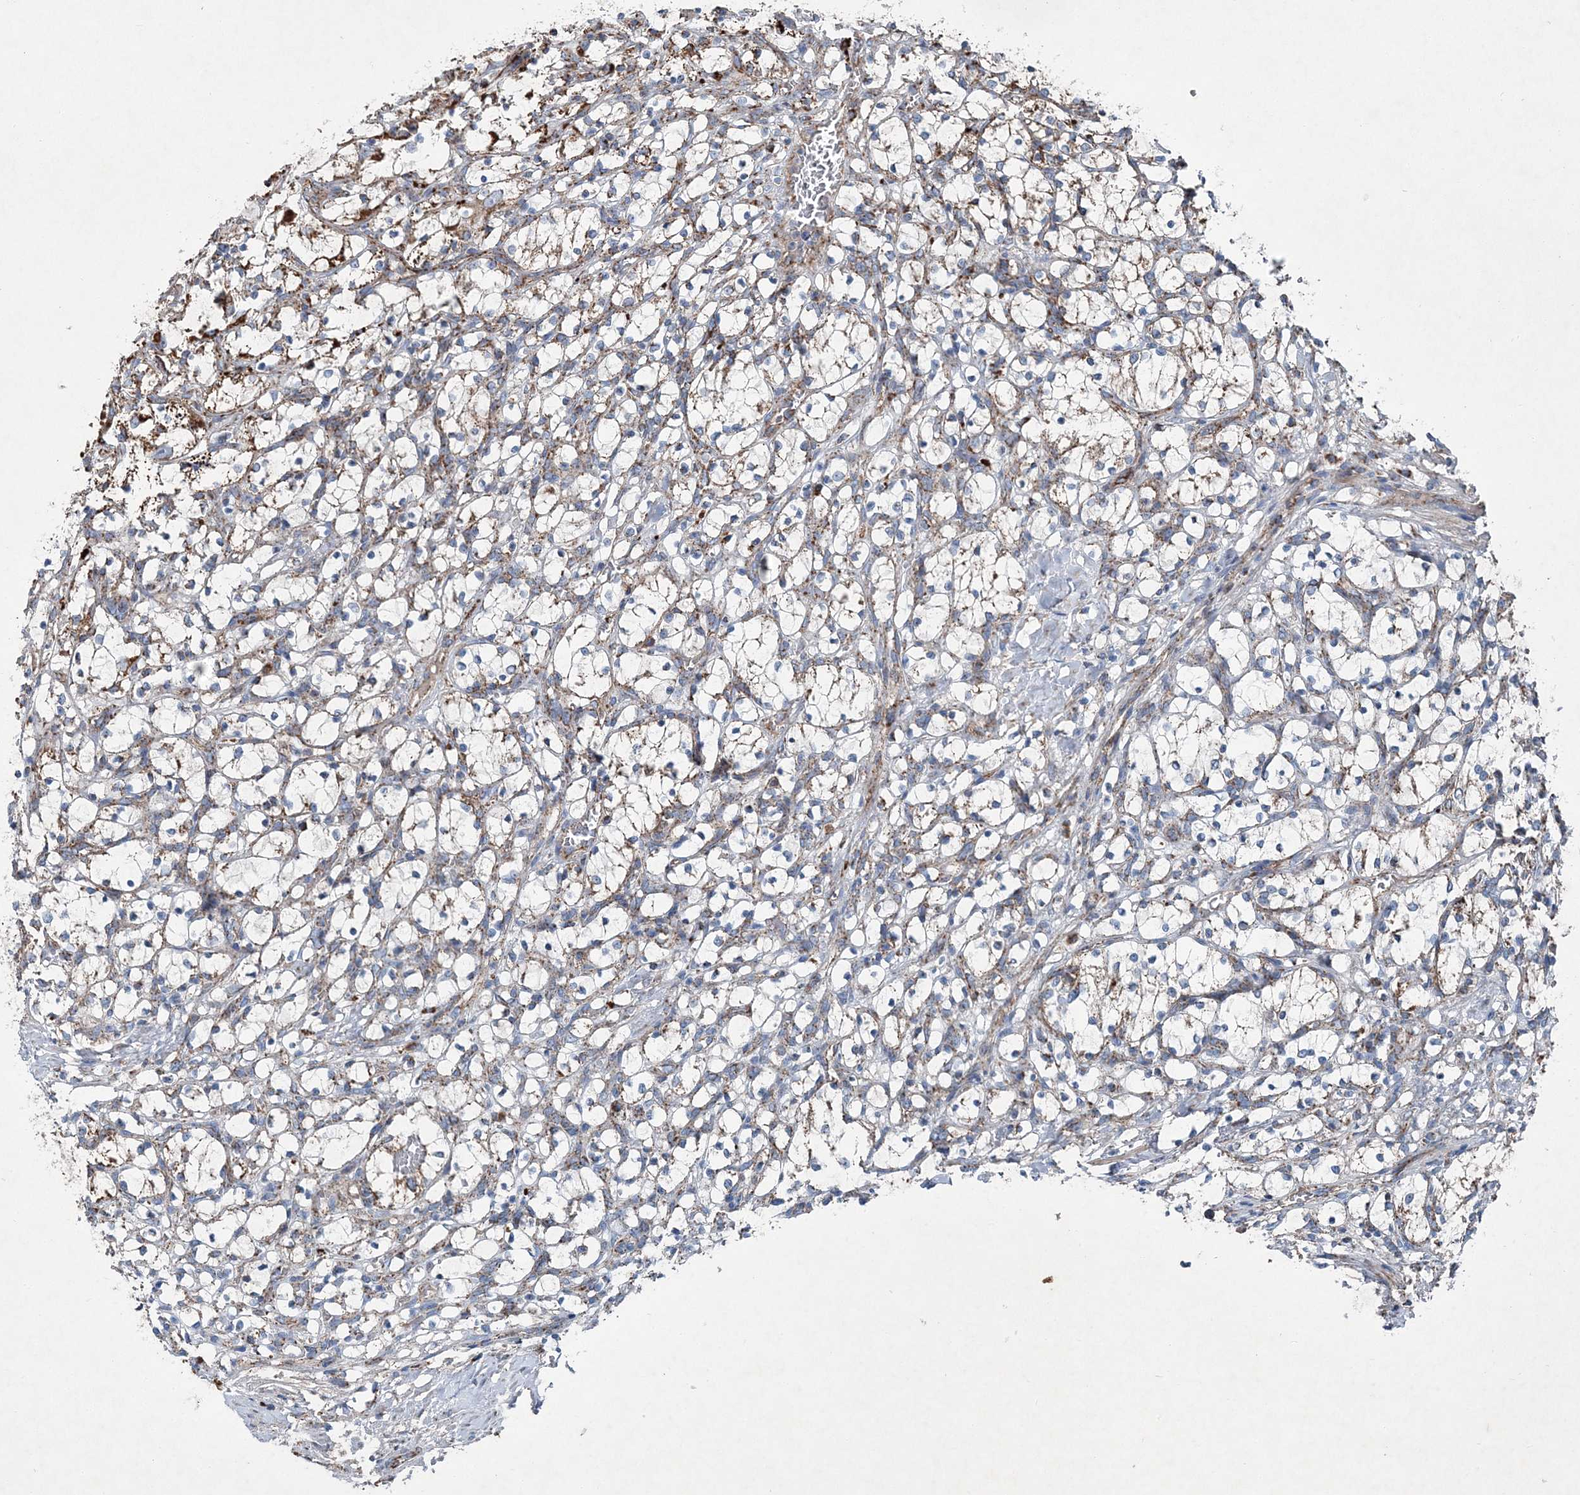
{"staining": {"intensity": "moderate", "quantity": "<25%", "location": "cytoplasmic/membranous"}, "tissue": "renal cancer", "cell_type": "Tumor cells", "image_type": "cancer", "snomed": [{"axis": "morphology", "description": "Adenocarcinoma, NOS"}, {"axis": "topography", "description": "Kidney"}], "caption": "Renal cancer (adenocarcinoma) stained for a protein demonstrates moderate cytoplasmic/membranous positivity in tumor cells. The protein of interest is stained brown, and the nuclei are stained in blue (DAB IHC with brightfield microscopy, high magnification).", "gene": "SPAG16", "patient": {"sex": "female", "age": 69}}